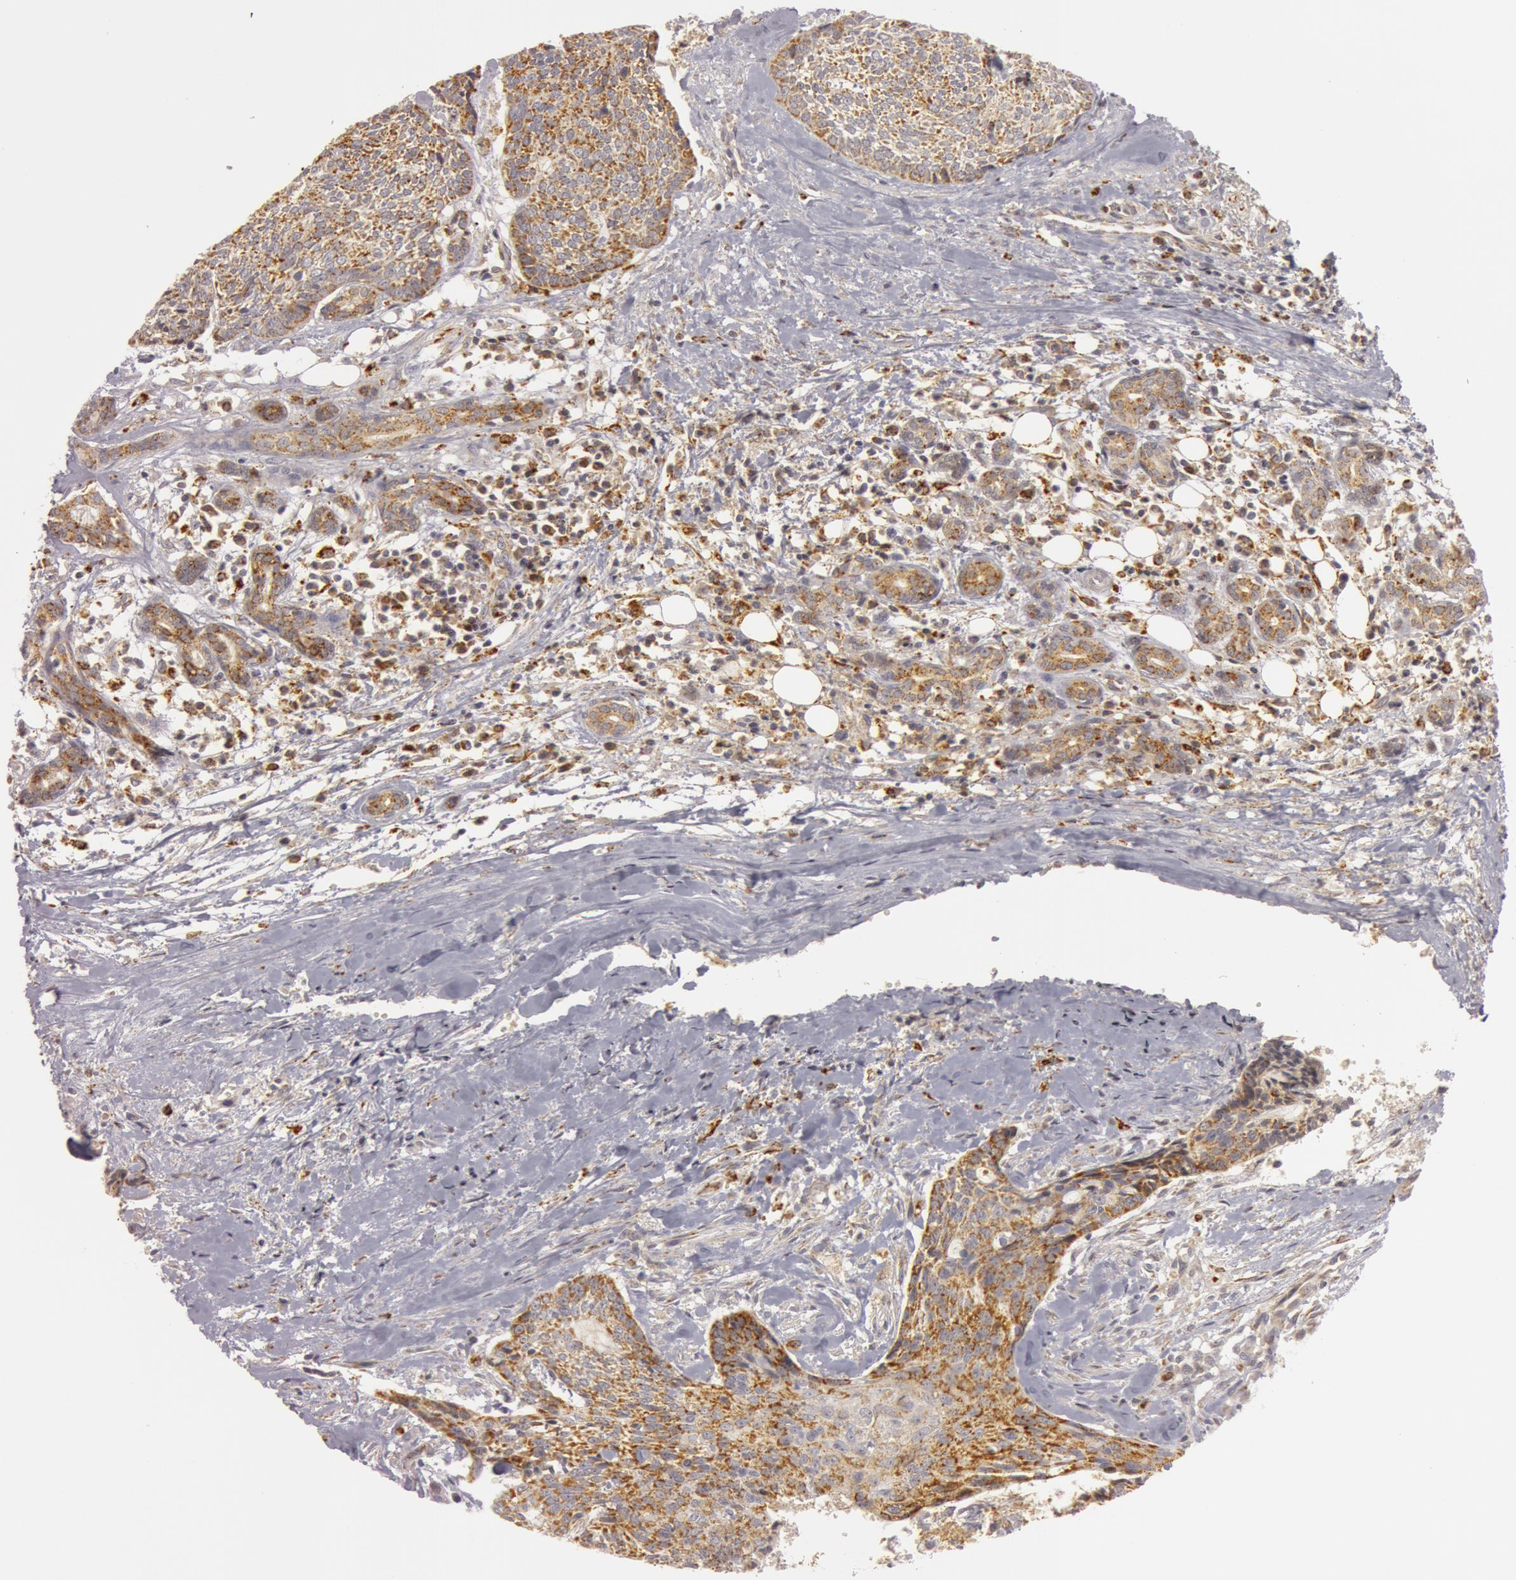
{"staining": {"intensity": "moderate", "quantity": ">75%", "location": "cytoplasmic/membranous"}, "tissue": "head and neck cancer", "cell_type": "Tumor cells", "image_type": "cancer", "snomed": [{"axis": "morphology", "description": "Squamous cell carcinoma, NOS"}, {"axis": "topography", "description": "Salivary gland"}, {"axis": "topography", "description": "Head-Neck"}], "caption": "IHC staining of head and neck cancer (squamous cell carcinoma), which demonstrates medium levels of moderate cytoplasmic/membranous staining in approximately >75% of tumor cells indicating moderate cytoplasmic/membranous protein positivity. The staining was performed using DAB (brown) for protein detection and nuclei were counterstained in hematoxylin (blue).", "gene": "C7", "patient": {"sex": "male", "age": 70}}